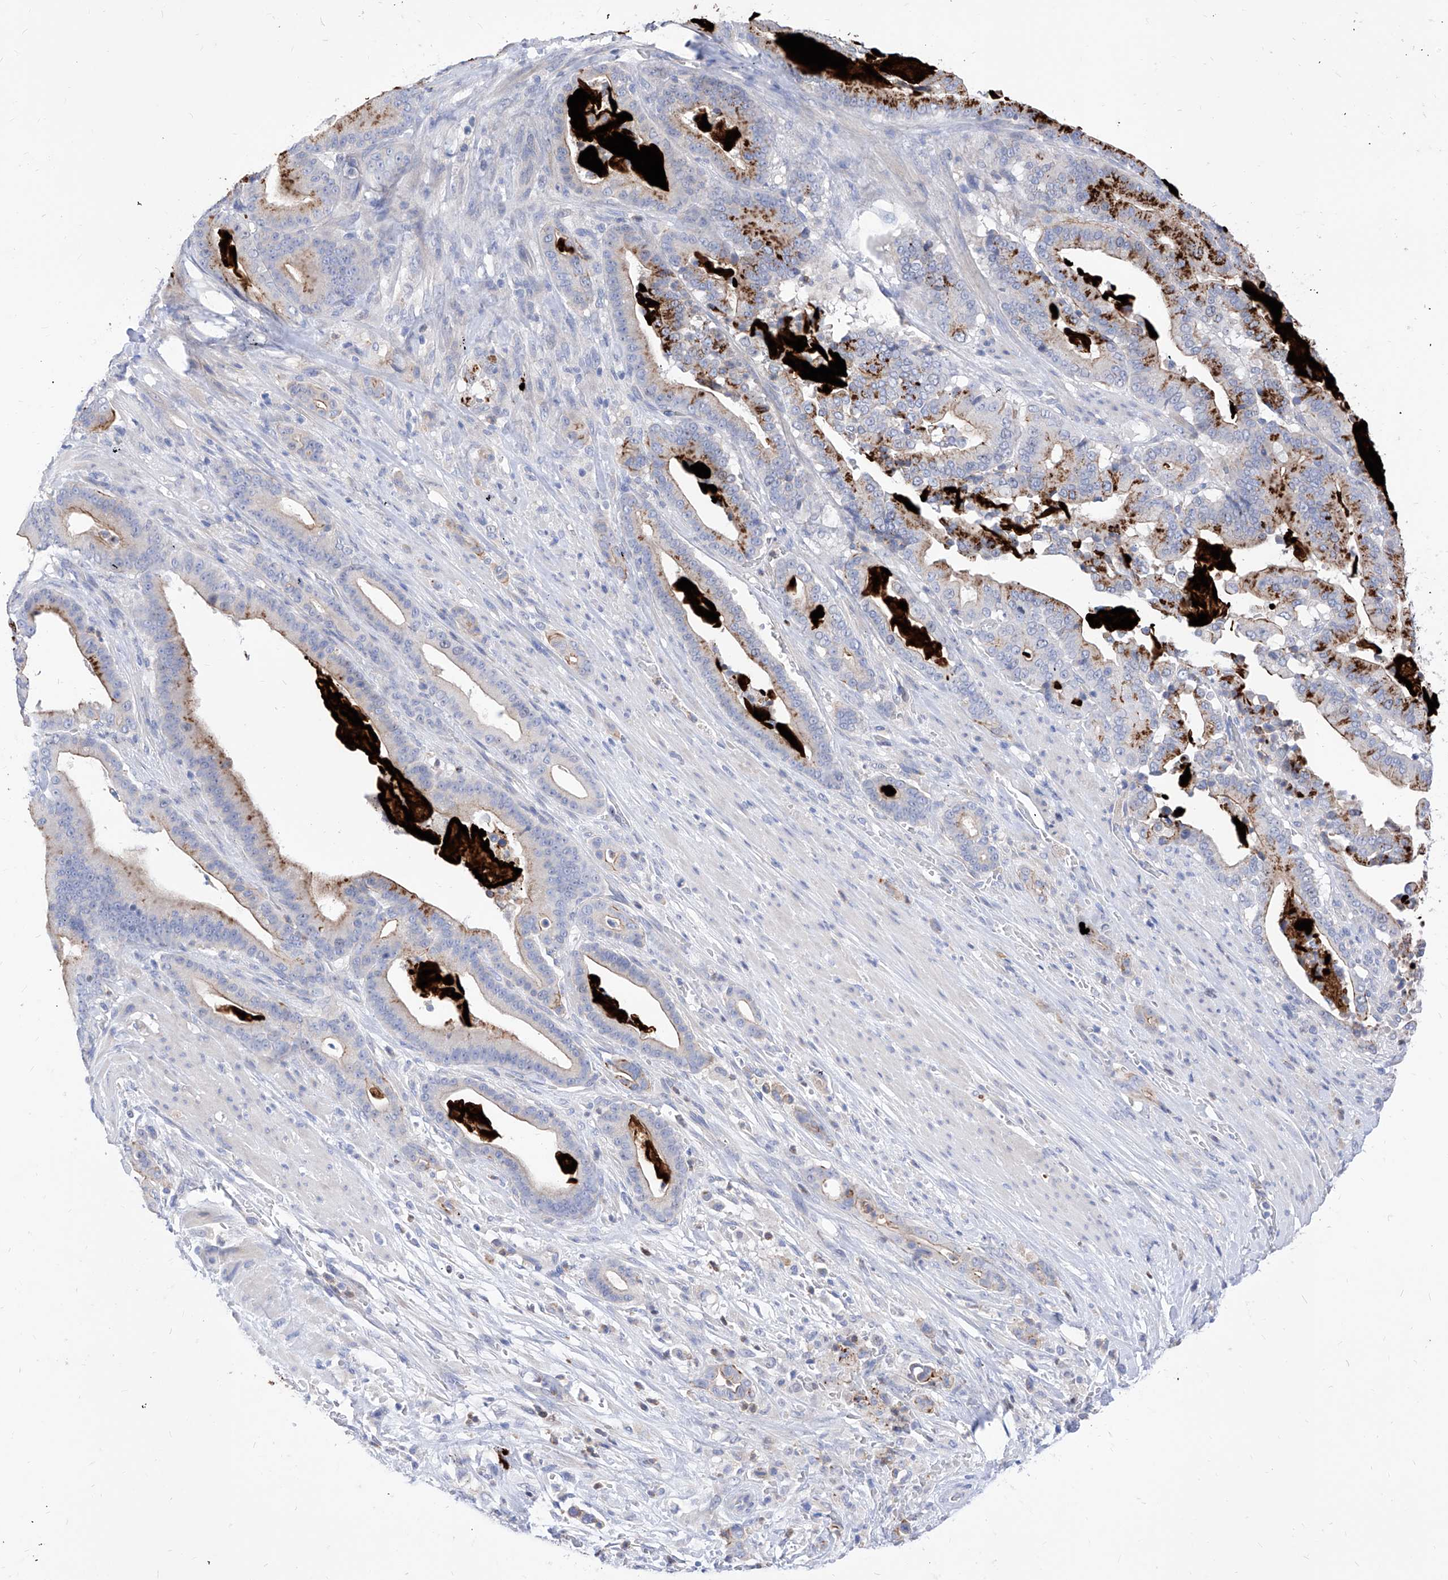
{"staining": {"intensity": "strong", "quantity": "25%-75%", "location": "cytoplasmic/membranous"}, "tissue": "pancreatic cancer", "cell_type": "Tumor cells", "image_type": "cancer", "snomed": [{"axis": "morphology", "description": "Adenocarcinoma, NOS"}, {"axis": "topography", "description": "Pancreas"}], "caption": "High-power microscopy captured an IHC photomicrograph of pancreatic cancer, revealing strong cytoplasmic/membranous positivity in about 25%-75% of tumor cells.", "gene": "VAX1", "patient": {"sex": "male", "age": 63}}